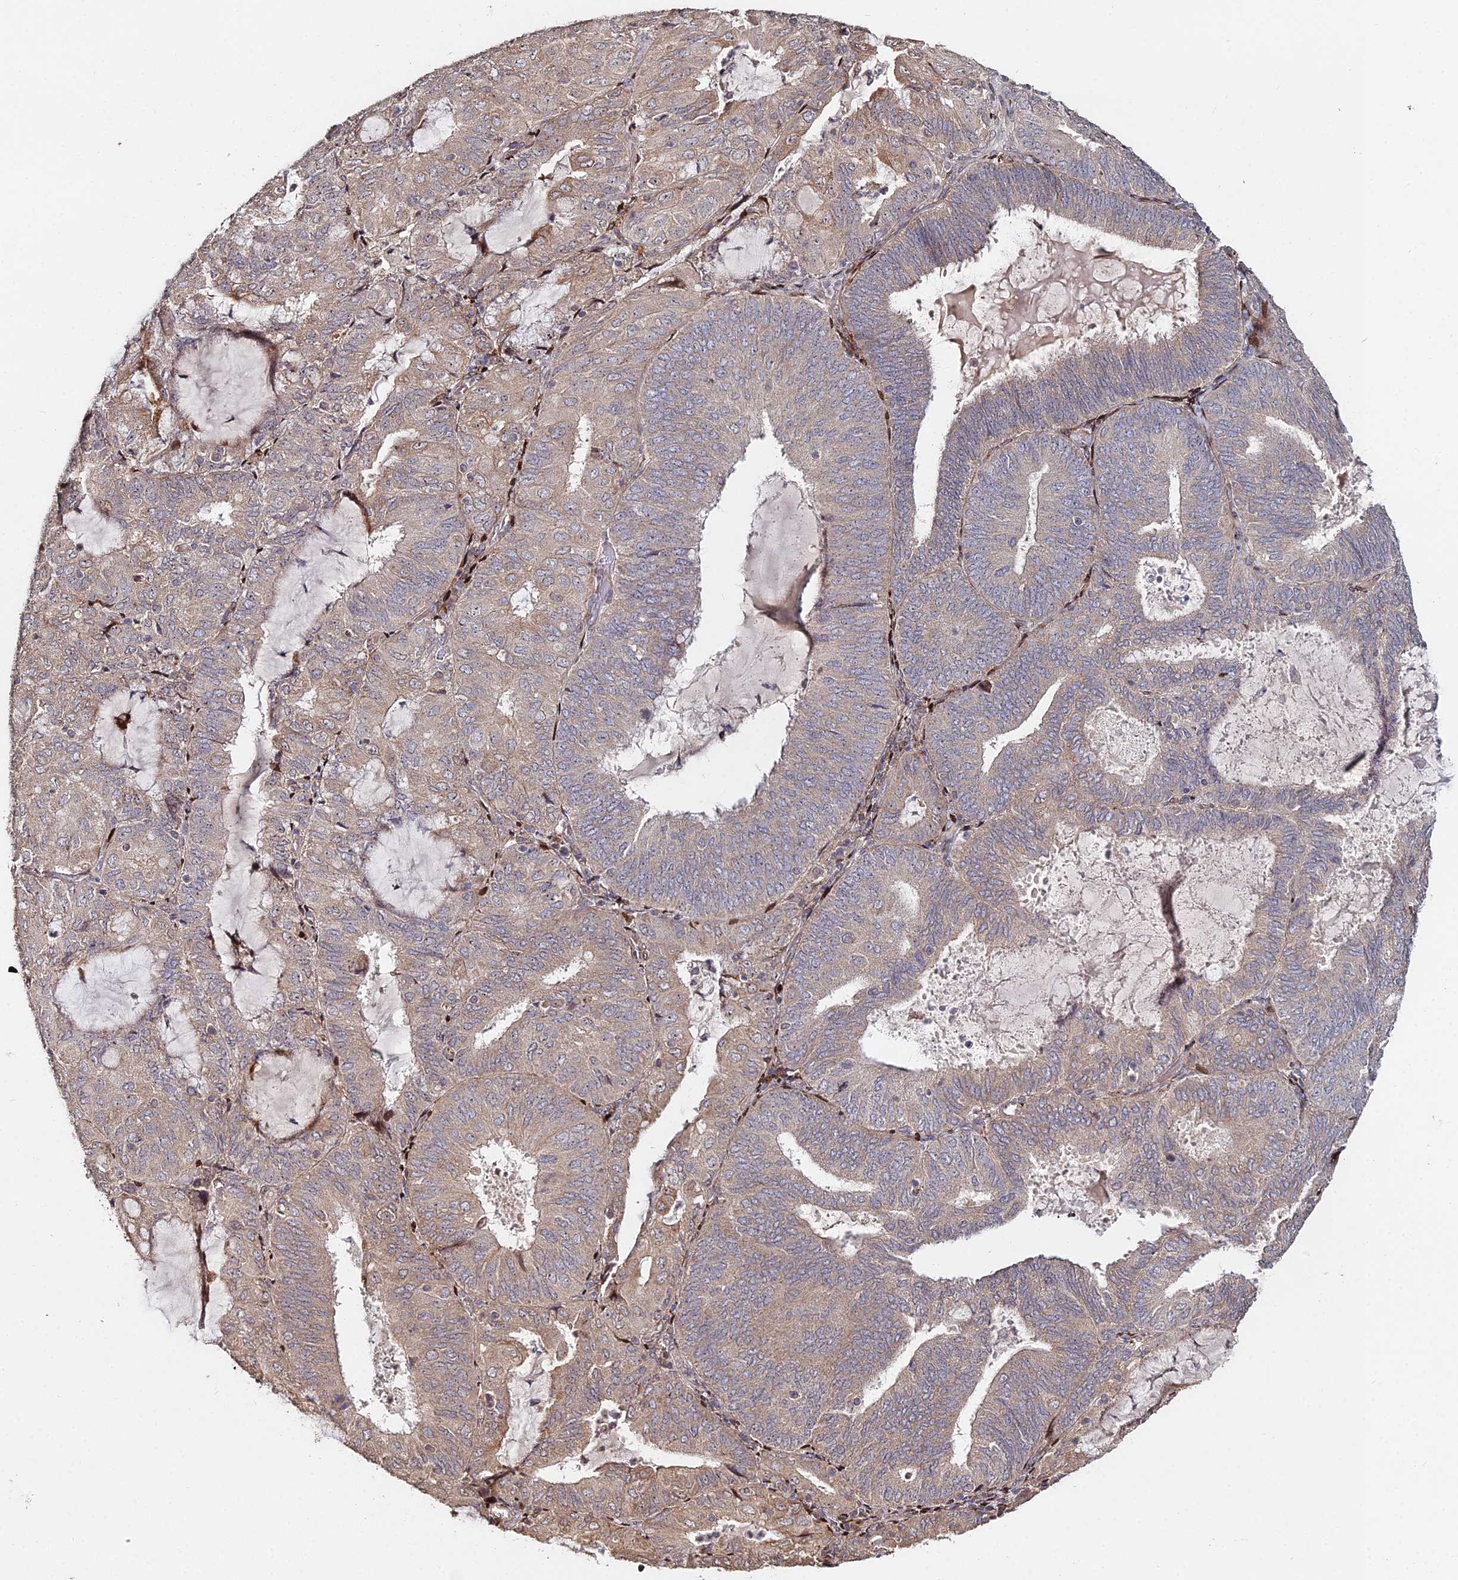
{"staining": {"intensity": "weak", "quantity": ">75%", "location": "cytoplasmic/membranous"}, "tissue": "endometrial cancer", "cell_type": "Tumor cells", "image_type": "cancer", "snomed": [{"axis": "morphology", "description": "Adenocarcinoma, NOS"}, {"axis": "topography", "description": "Endometrium"}], "caption": "There is low levels of weak cytoplasmic/membranous expression in tumor cells of adenocarcinoma (endometrial), as demonstrated by immunohistochemical staining (brown color).", "gene": "RBMS2", "patient": {"sex": "female", "age": 81}}